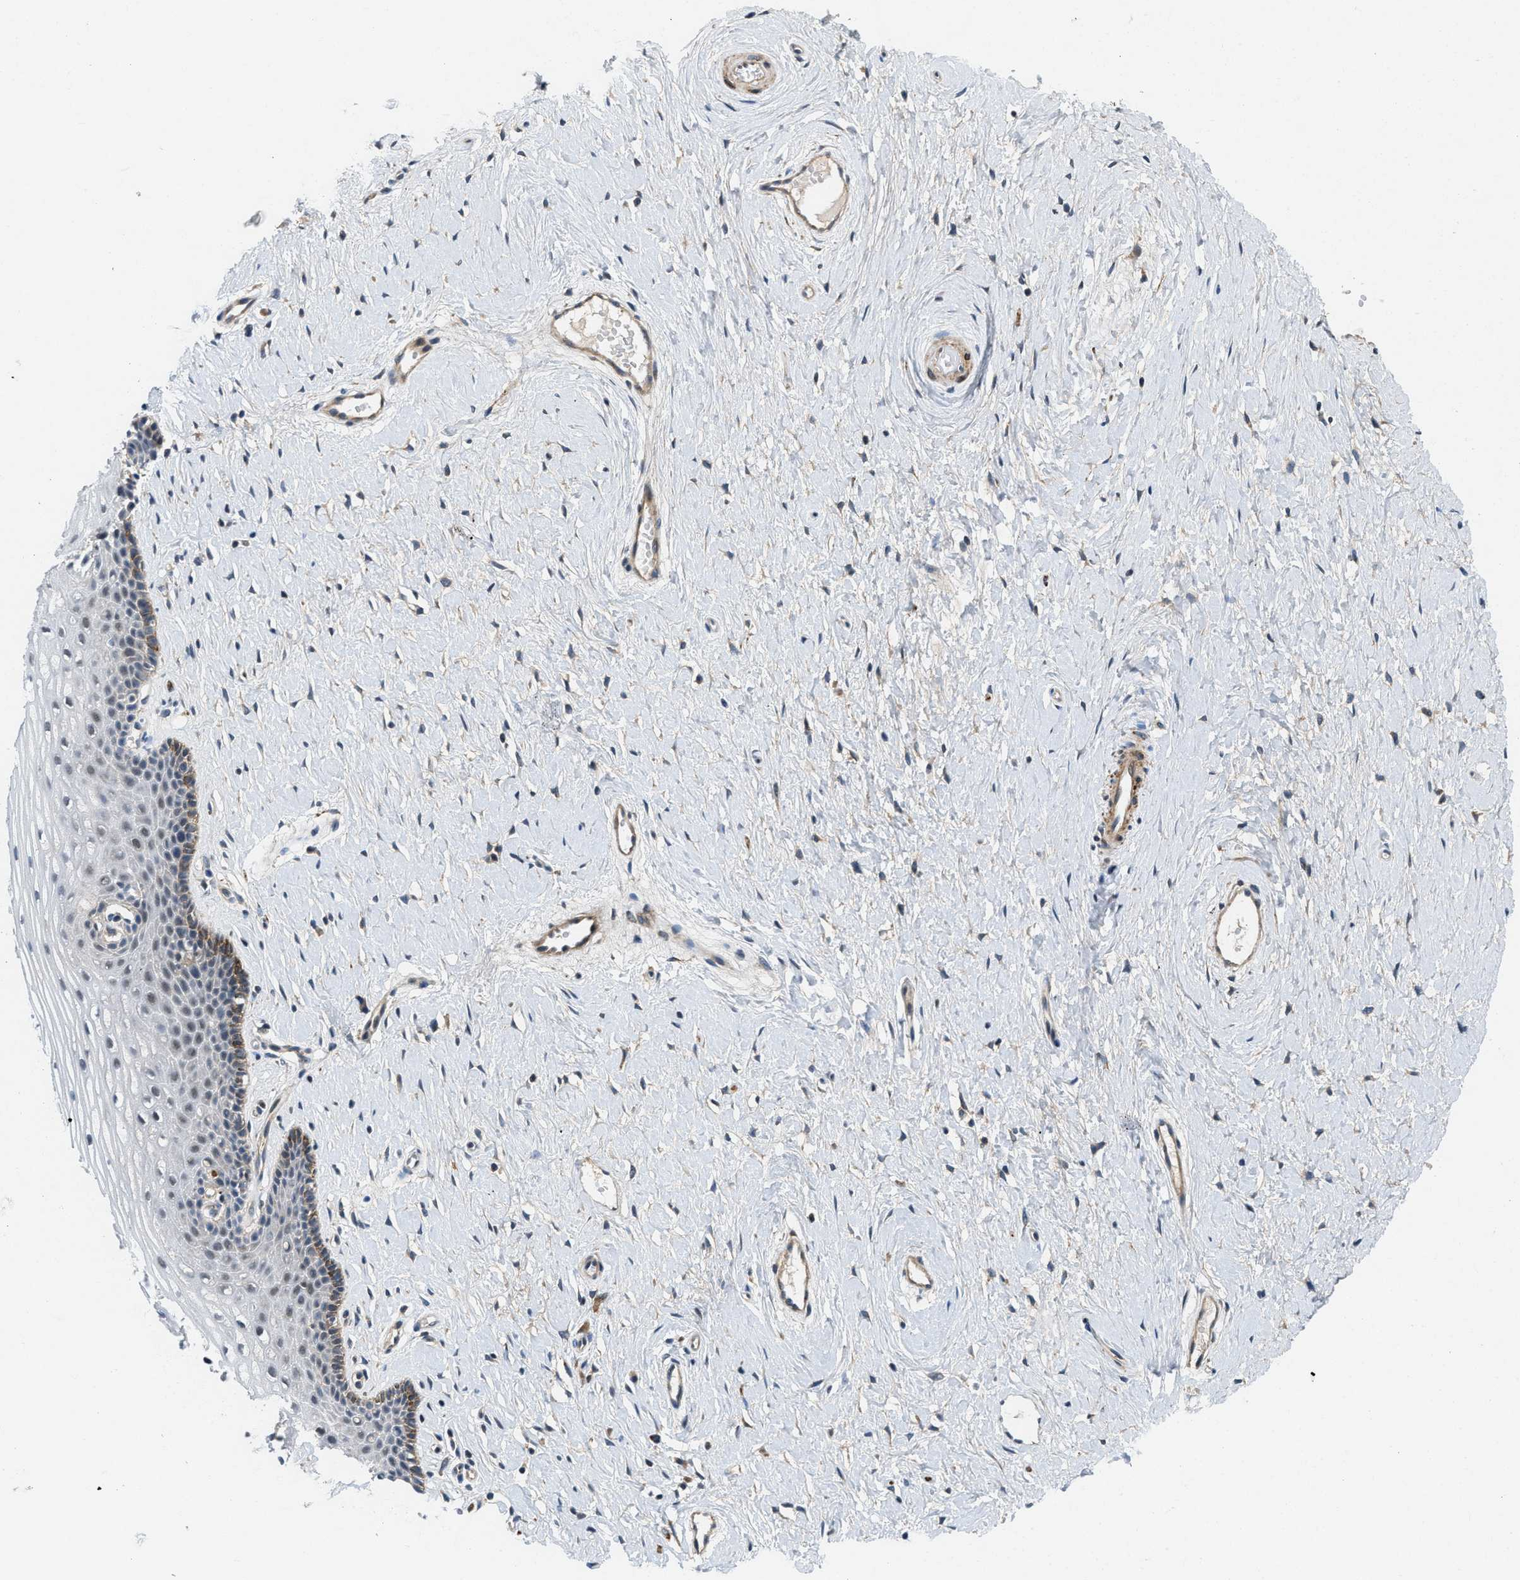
{"staining": {"intensity": "moderate", "quantity": "<25%", "location": "cytoplasmic/membranous"}, "tissue": "cervix", "cell_type": "Squamous epithelial cells", "image_type": "normal", "snomed": [{"axis": "morphology", "description": "Normal tissue, NOS"}, {"axis": "topography", "description": "Cervix"}], "caption": "Immunohistochemistry (IHC) photomicrograph of unremarkable cervix: human cervix stained using immunohistochemistry (IHC) displays low levels of moderate protein expression localized specifically in the cytoplasmic/membranous of squamous epithelial cells, appearing as a cytoplasmic/membranous brown color.", "gene": "ZNF599", "patient": {"sex": "female", "age": 39}}